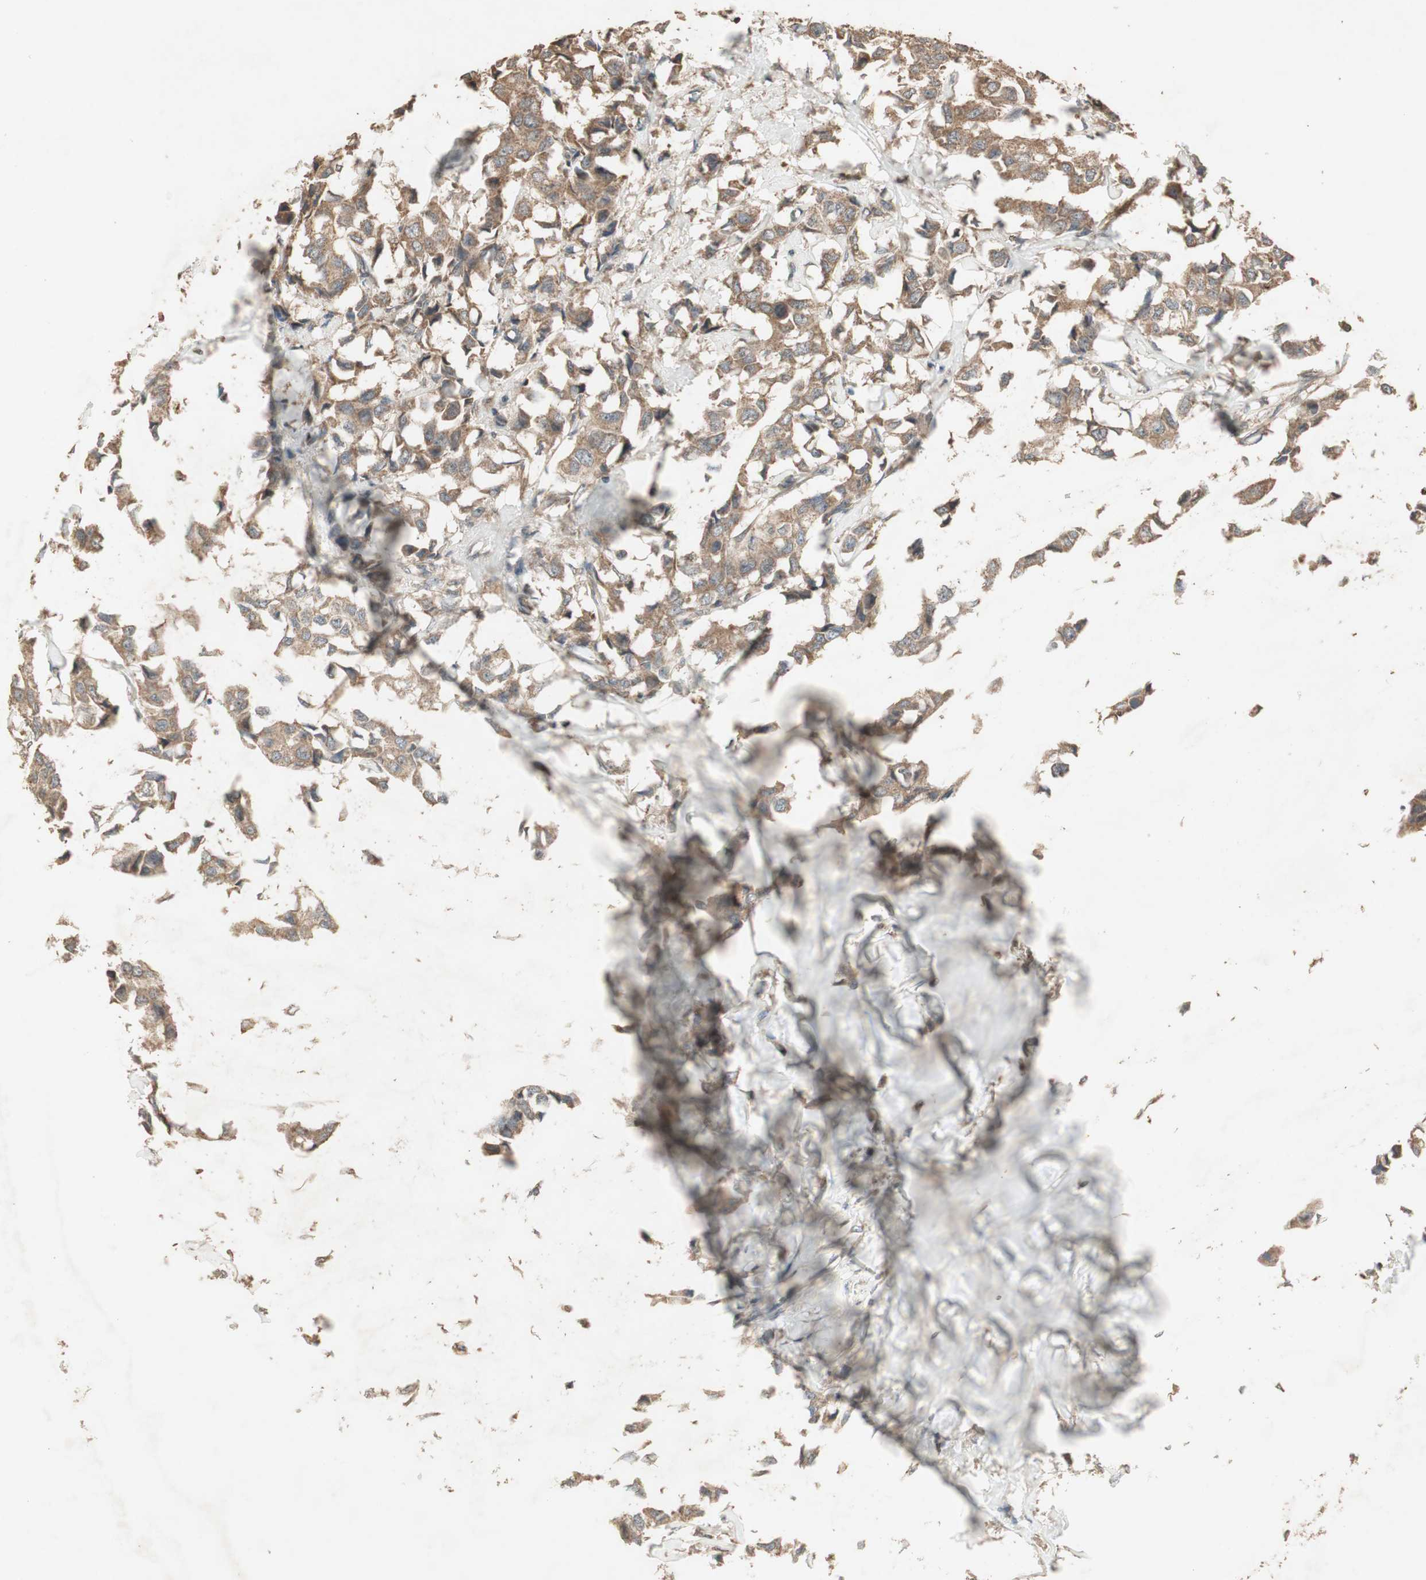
{"staining": {"intensity": "moderate", "quantity": ">75%", "location": "cytoplasmic/membranous"}, "tissue": "breast cancer", "cell_type": "Tumor cells", "image_type": "cancer", "snomed": [{"axis": "morphology", "description": "Duct carcinoma"}, {"axis": "topography", "description": "Breast"}], "caption": "Immunohistochemical staining of human invasive ductal carcinoma (breast) reveals medium levels of moderate cytoplasmic/membranous positivity in about >75% of tumor cells.", "gene": "UBAC1", "patient": {"sex": "female", "age": 80}}